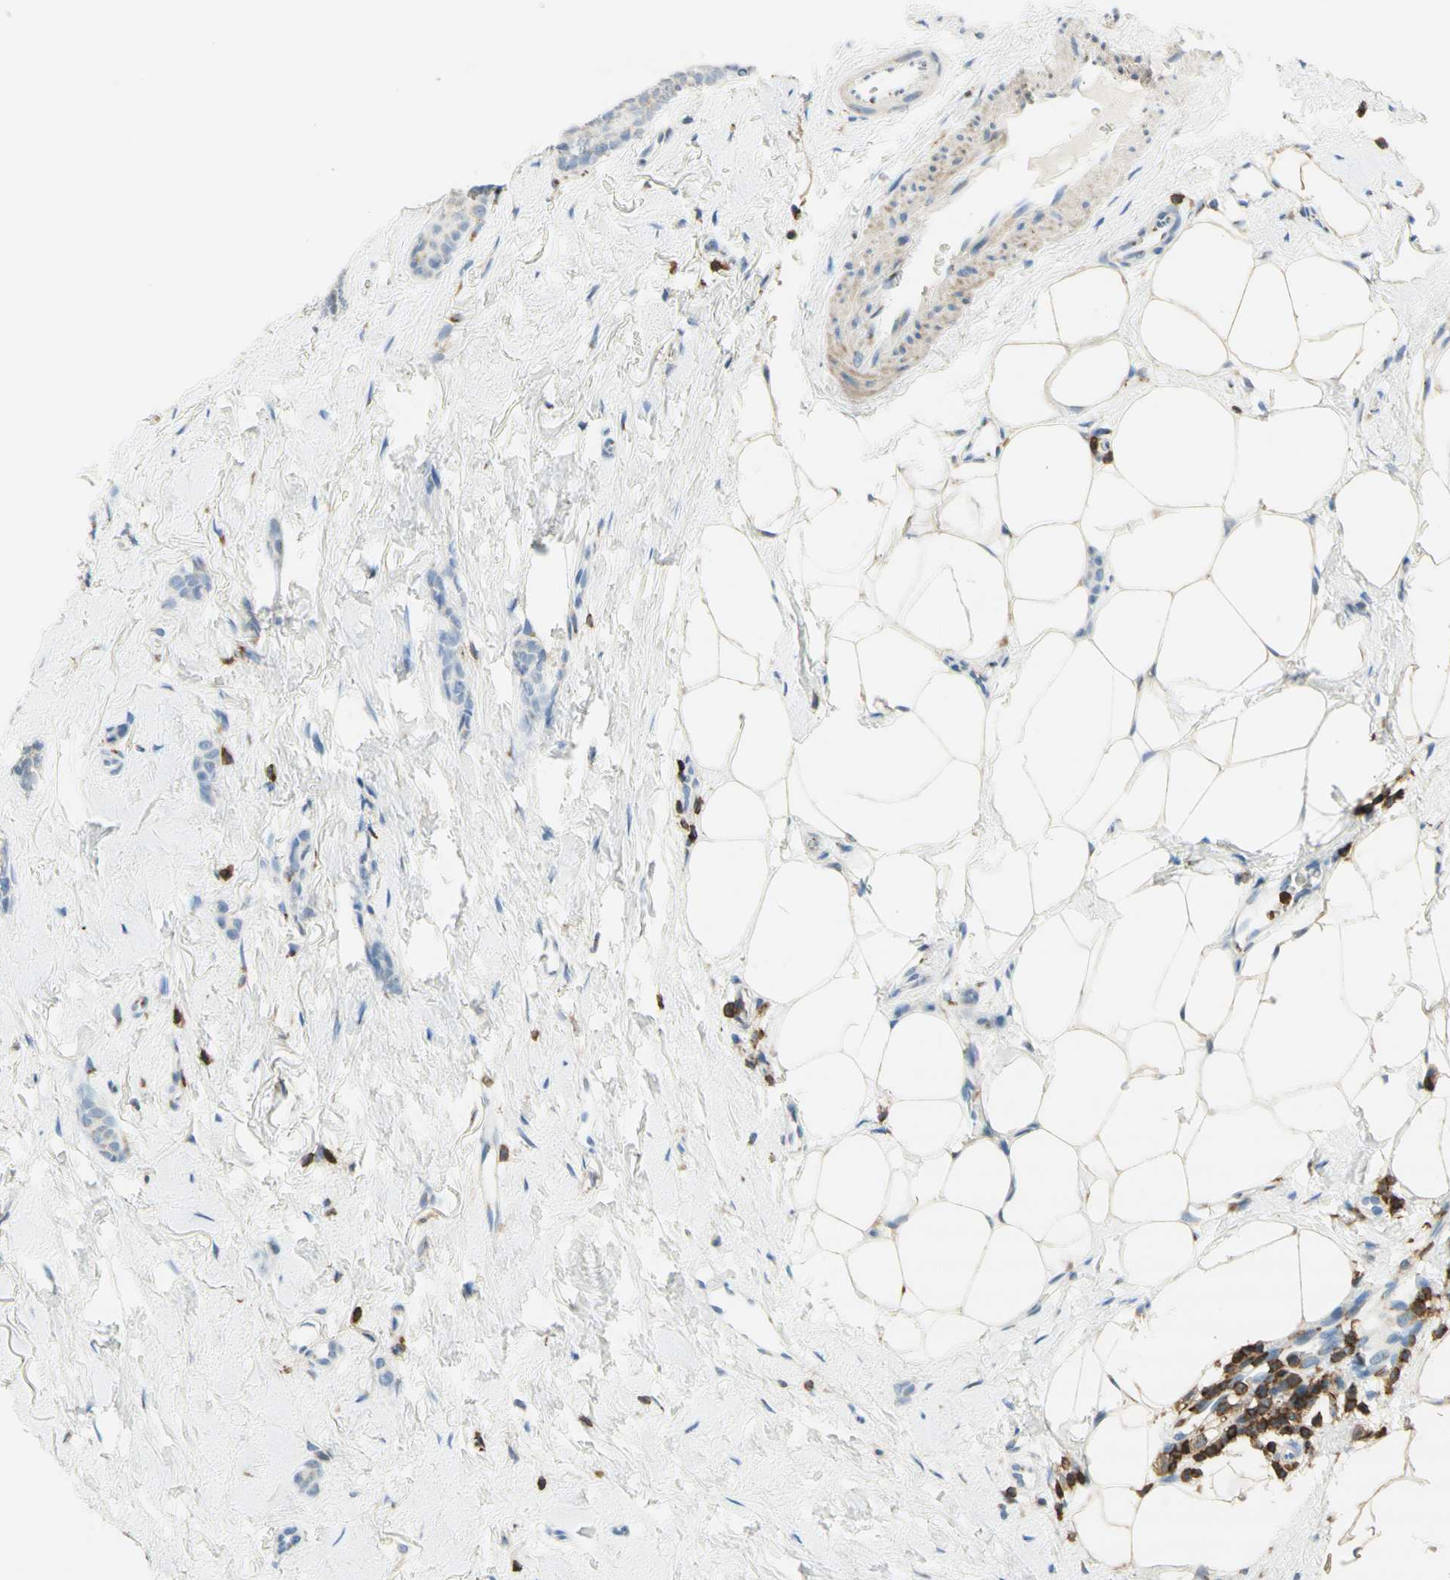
{"staining": {"intensity": "negative", "quantity": "none", "location": "none"}, "tissue": "breast cancer", "cell_type": "Tumor cells", "image_type": "cancer", "snomed": [{"axis": "morphology", "description": "Lobular carcinoma"}, {"axis": "topography", "description": "Skin"}, {"axis": "topography", "description": "Breast"}], "caption": "This is an immunohistochemistry photomicrograph of breast cancer (lobular carcinoma). There is no expression in tumor cells.", "gene": "SPINK6", "patient": {"sex": "female", "age": 46}}